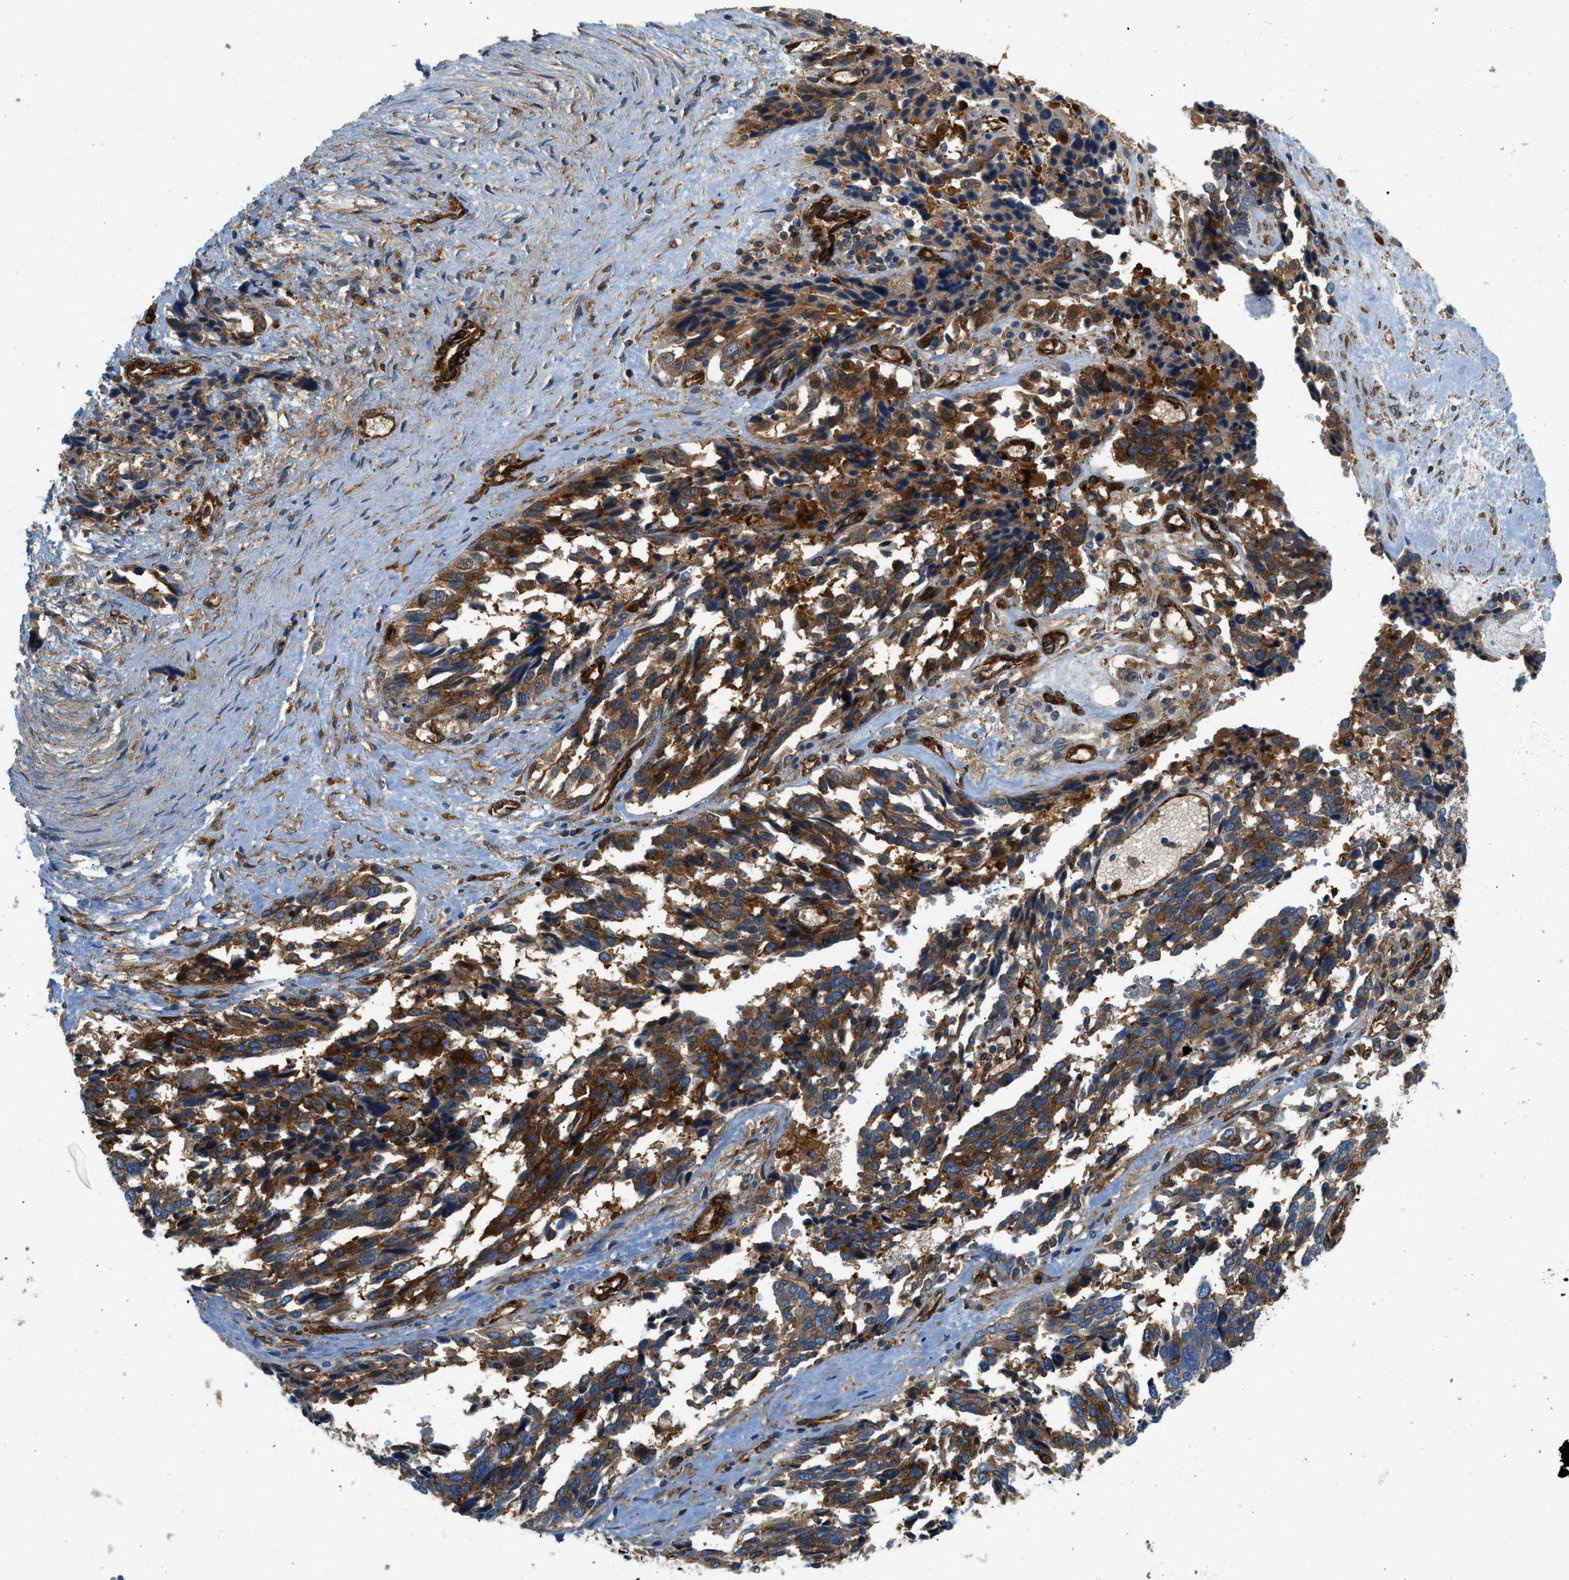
{"staining": {"intensity": "strong", "quantity": ">75%", "location": "cytoplasmic/membranous"}, "tissue": "ovarian cancer", "cell_type": "Tumor cells", "image_type": "cancer", "snomed": [{"axis": "morphology", "description": "Cystadenocarcinoma, serous, NOS"}, {"axis": "topography", "description": "Ovary"}], "caption": "Strong cytoplasmic/membranous positivity is present in approximately >75% of tumor cells in ovarian cancer. (DAB IHC, brown staining for protein, blue staining for nuclei).", "gene": "HIP1", "patient": {"sex": "female", "age": 44}}